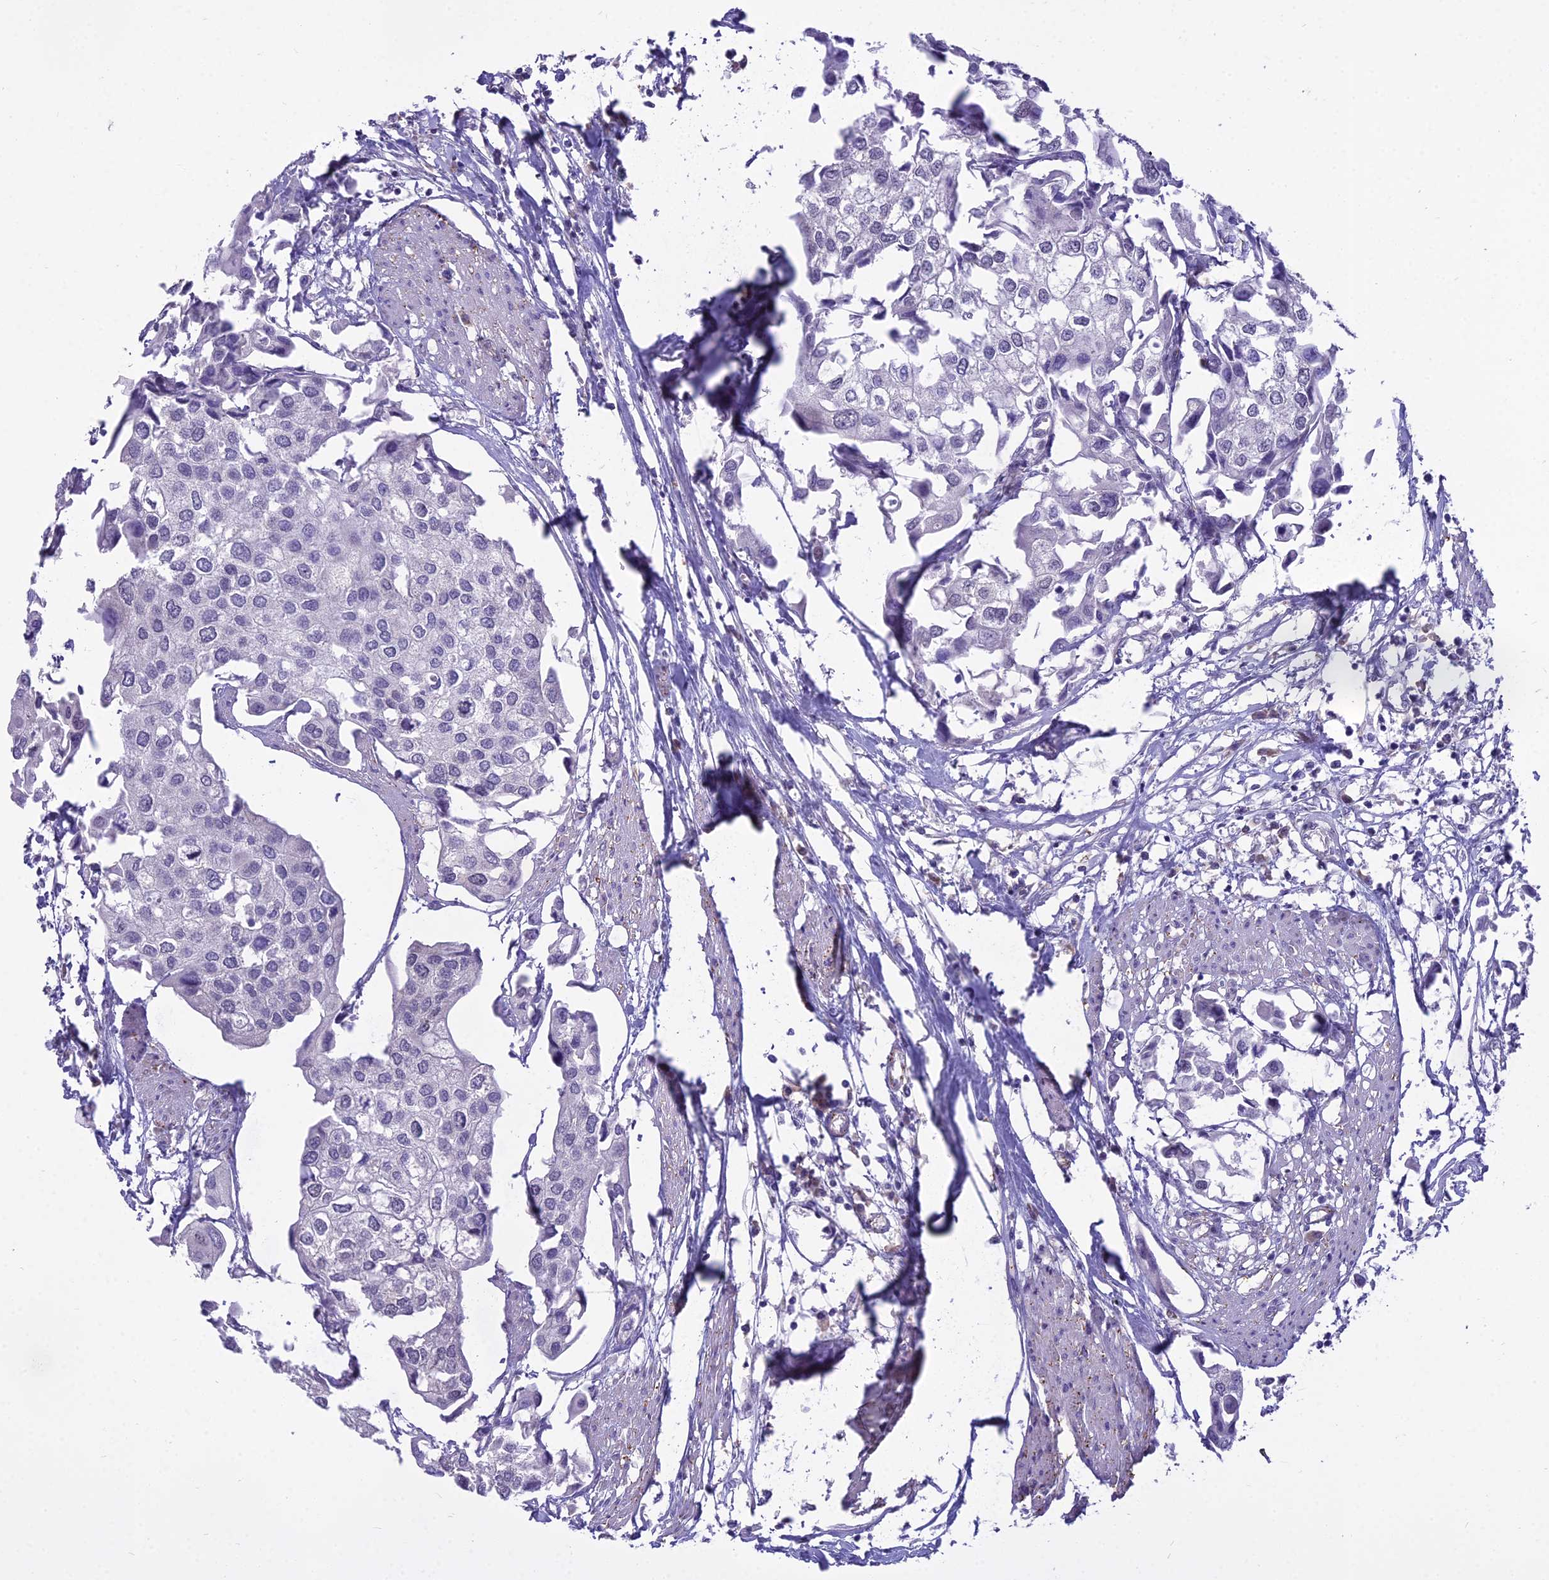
{"staining": {"intensity": "negative", "quantity": "none", "location": "none"}, "tissue": "urothelial cancer", "cell_type": "Tumor cells", "image_type": "cancer", "snomed": [{"axis": "morphology", "description": "Urothelial carcinoma, High grade"}, {"axis": "topography", "description": "Urinary bladder"}], "caption": "Image shows no protein positivity in tumor cells of high-grade urothelial carcinoma tissue.", "gene": "BLNK", "patient": {"sex": "male", "age": 64}}